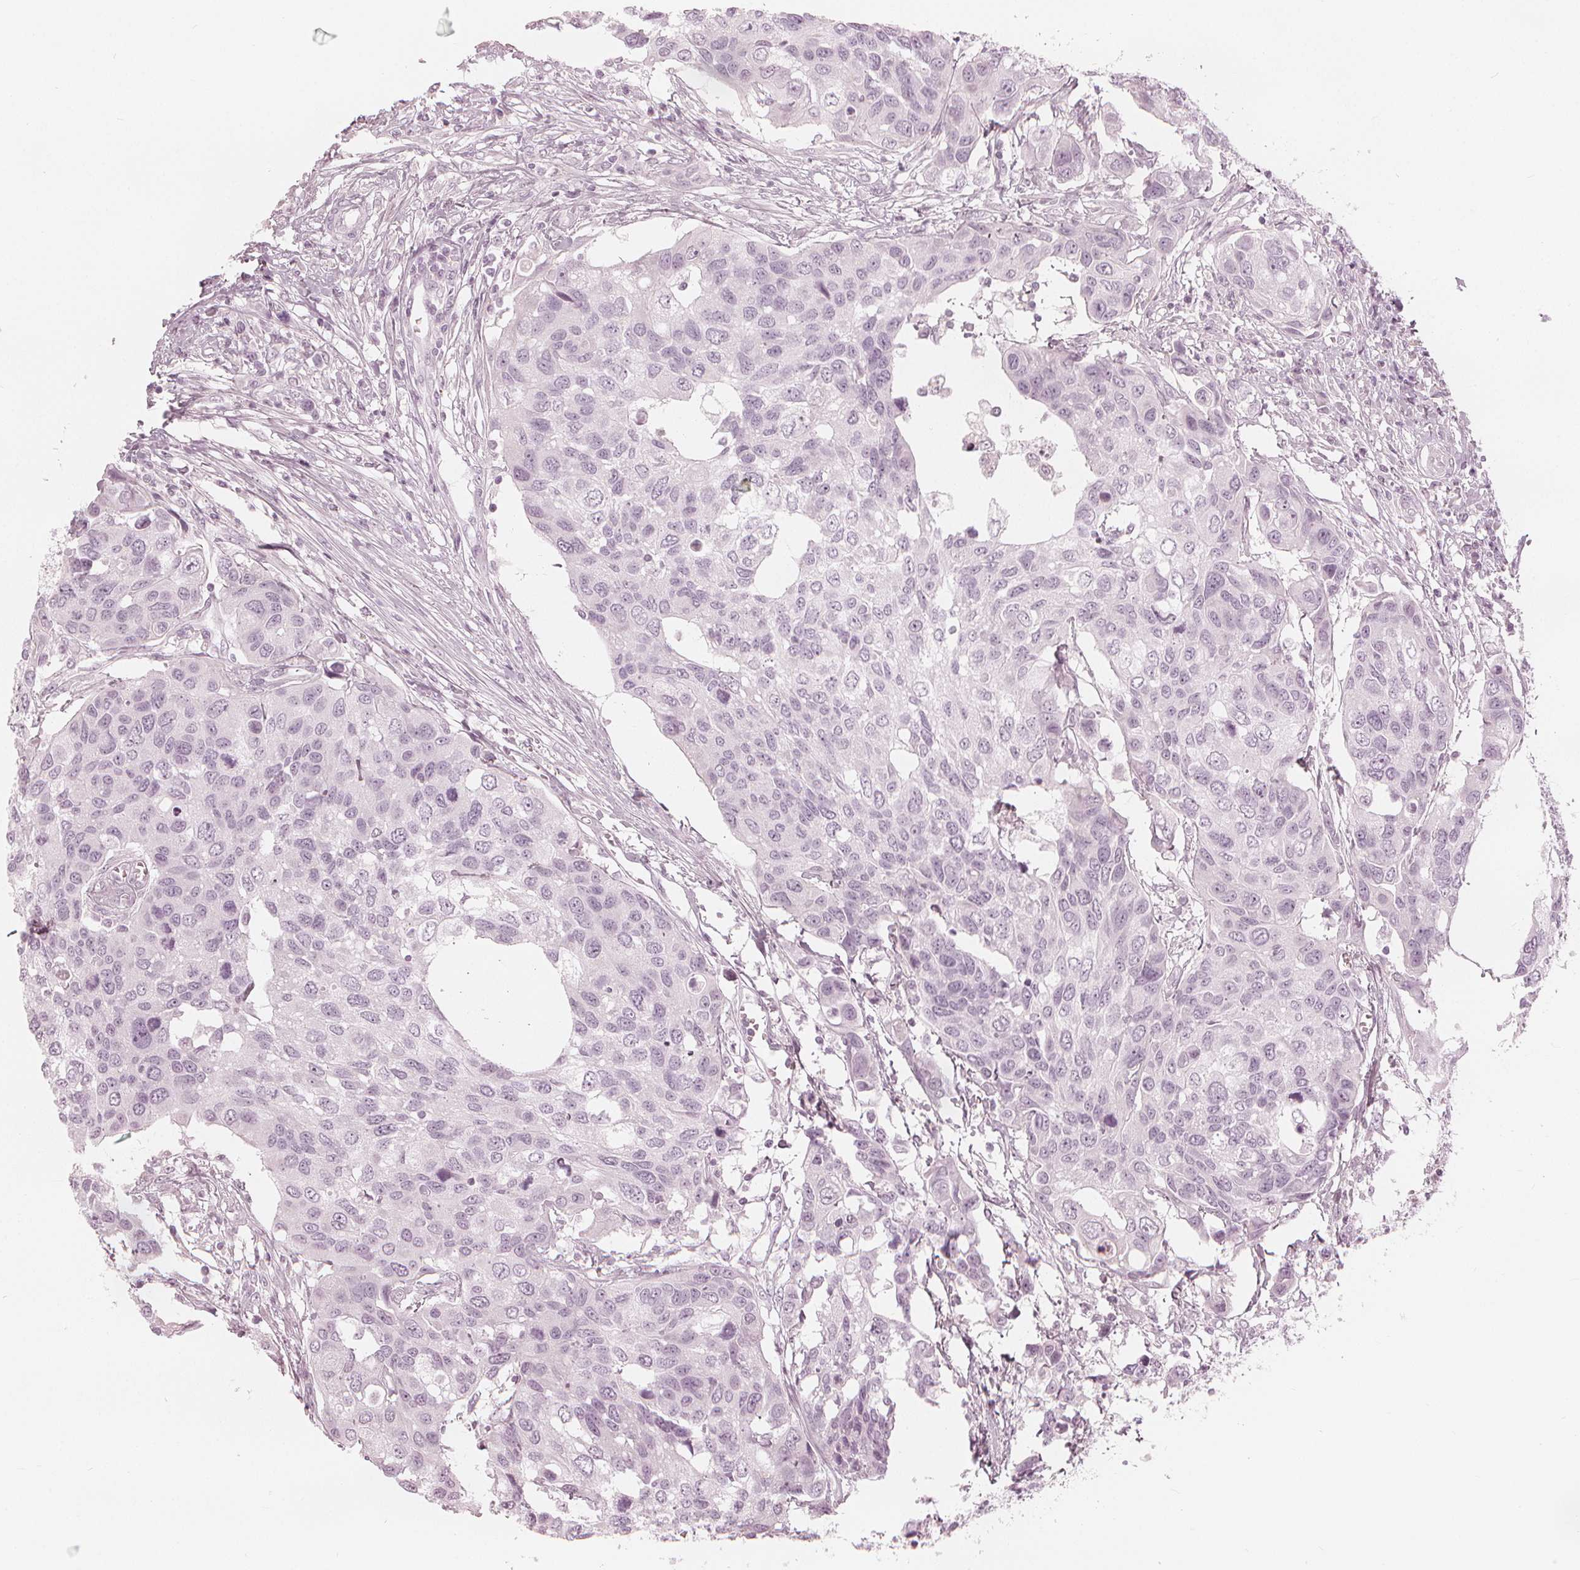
{"staining": {"intensity": "negative", "quantity": "none", "location": "none"}, "tissue": "urothelial cancer", "cell_type": "Tumor cells", "image_type": "cancer", "snomed": [{"axis": "morphology", "description": "Urothelial carcinoma, High grade"}, {"axis": "topography", "description": "Urinary bladder"}], "caption": "Immunohistochemistry (IHC) of human urothelial carcinoma (high-grade) shows no expression in tumor cells. (Brightfield microscopy of DAB immunohistochemistry at high magnification).", "gene": "PAEP", "patient": {"sex": "male", "age": 60}}